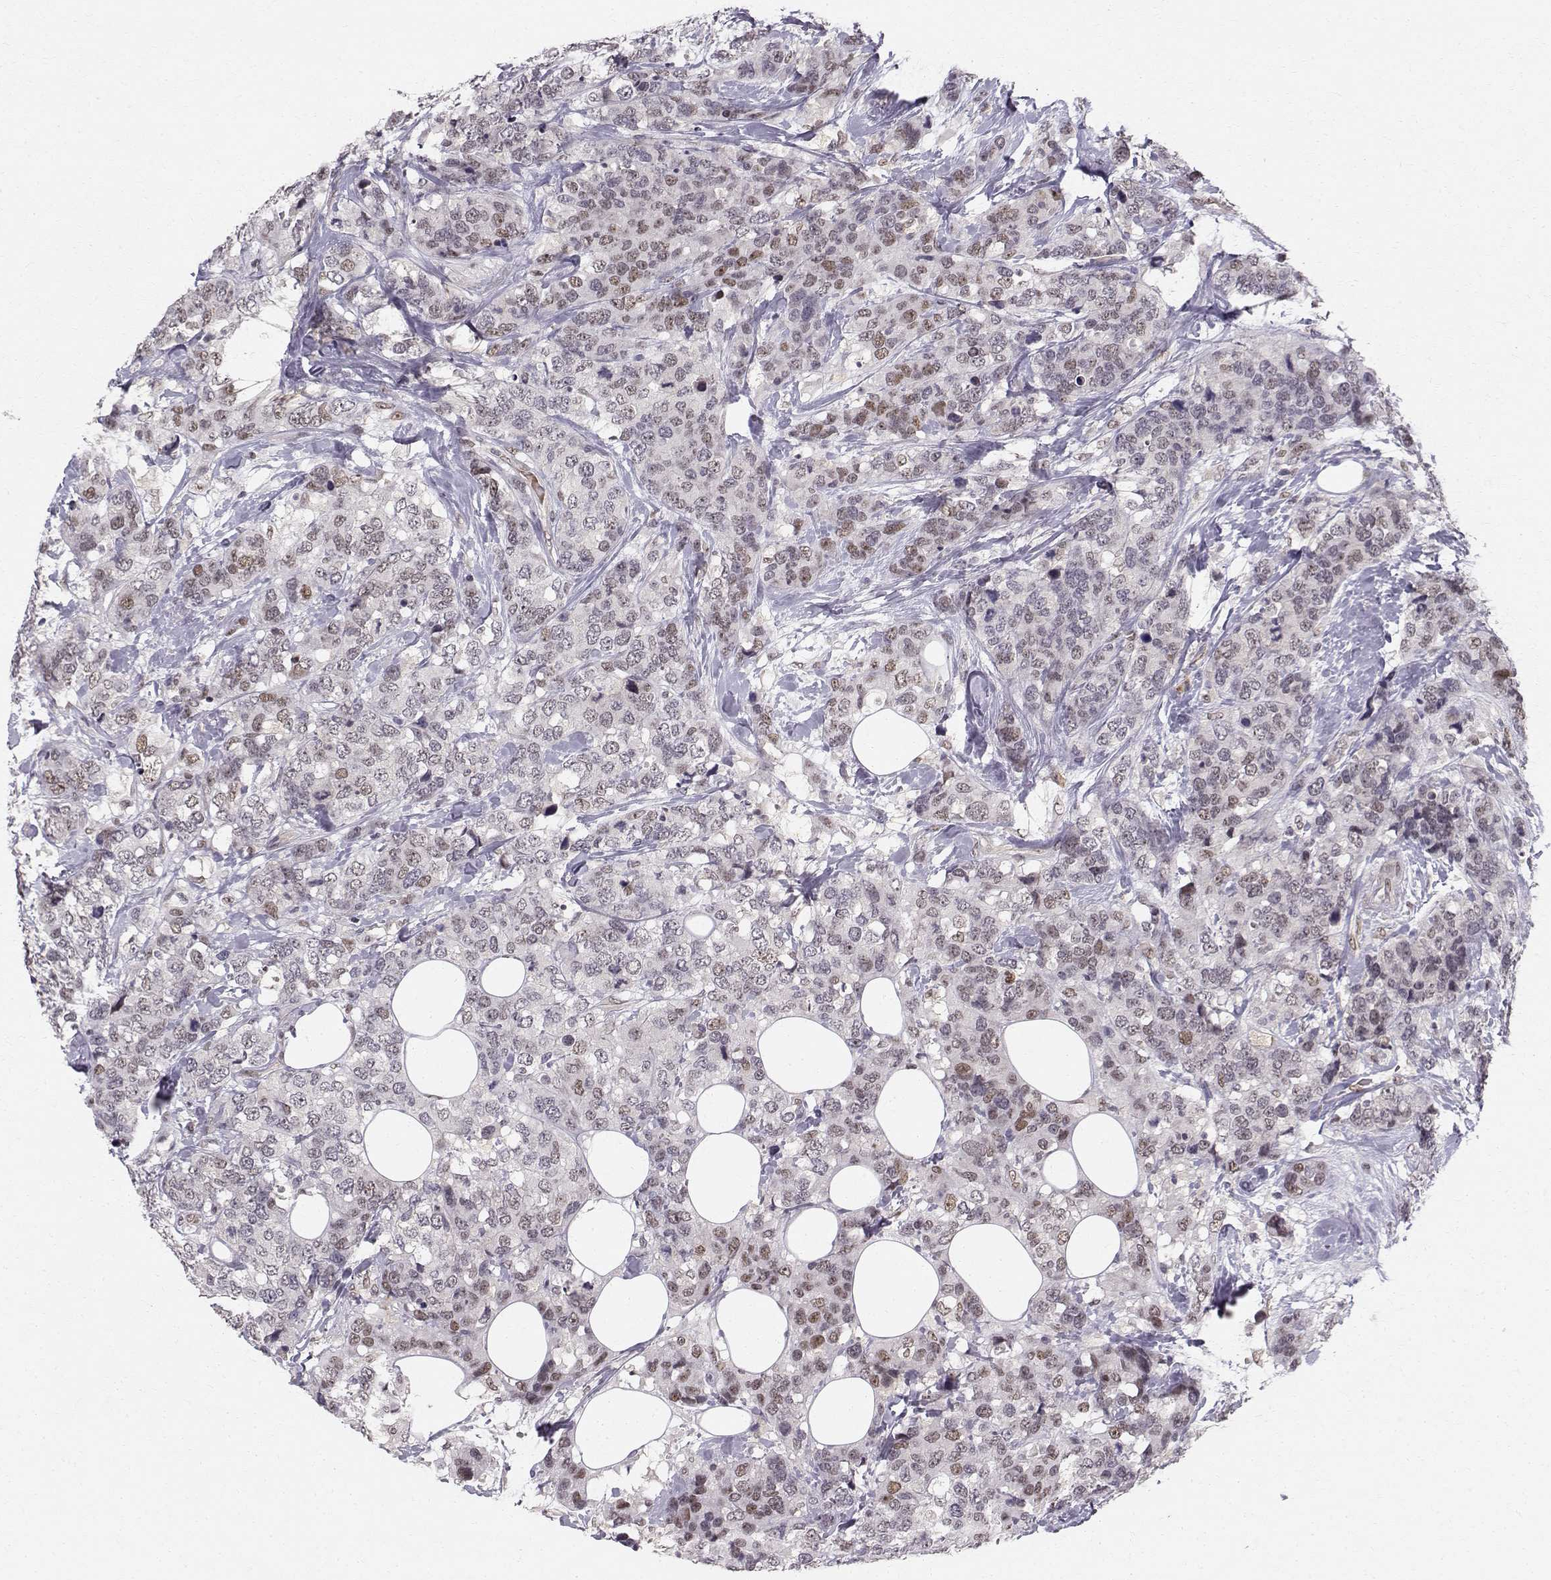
{"staining": {"intensity": "moderate", "quantity": "<25%", "location": "nuclear"}, "tissue": "breast cancer", "cell_type": "Tumor cells", "image_type": "cancer", "snomed": [{"axis": "morphology", "description": "Lobular carcinoma"}, {"axis": "topography", "description": "Breast"}], "caption": "Immunohistochemistry staining of breast lobular carcinoma, which exhibits low levels of moderate nuclear staining in approximately <25% of tumor cells indicating moderate nuclear protein expression. The staining was performed using DAB (brown) for protein detection and nuclei were counterstained in hematoxylin (blue).", "gene": "RPP38", "patient": {"sex": "female", "age": 59}}